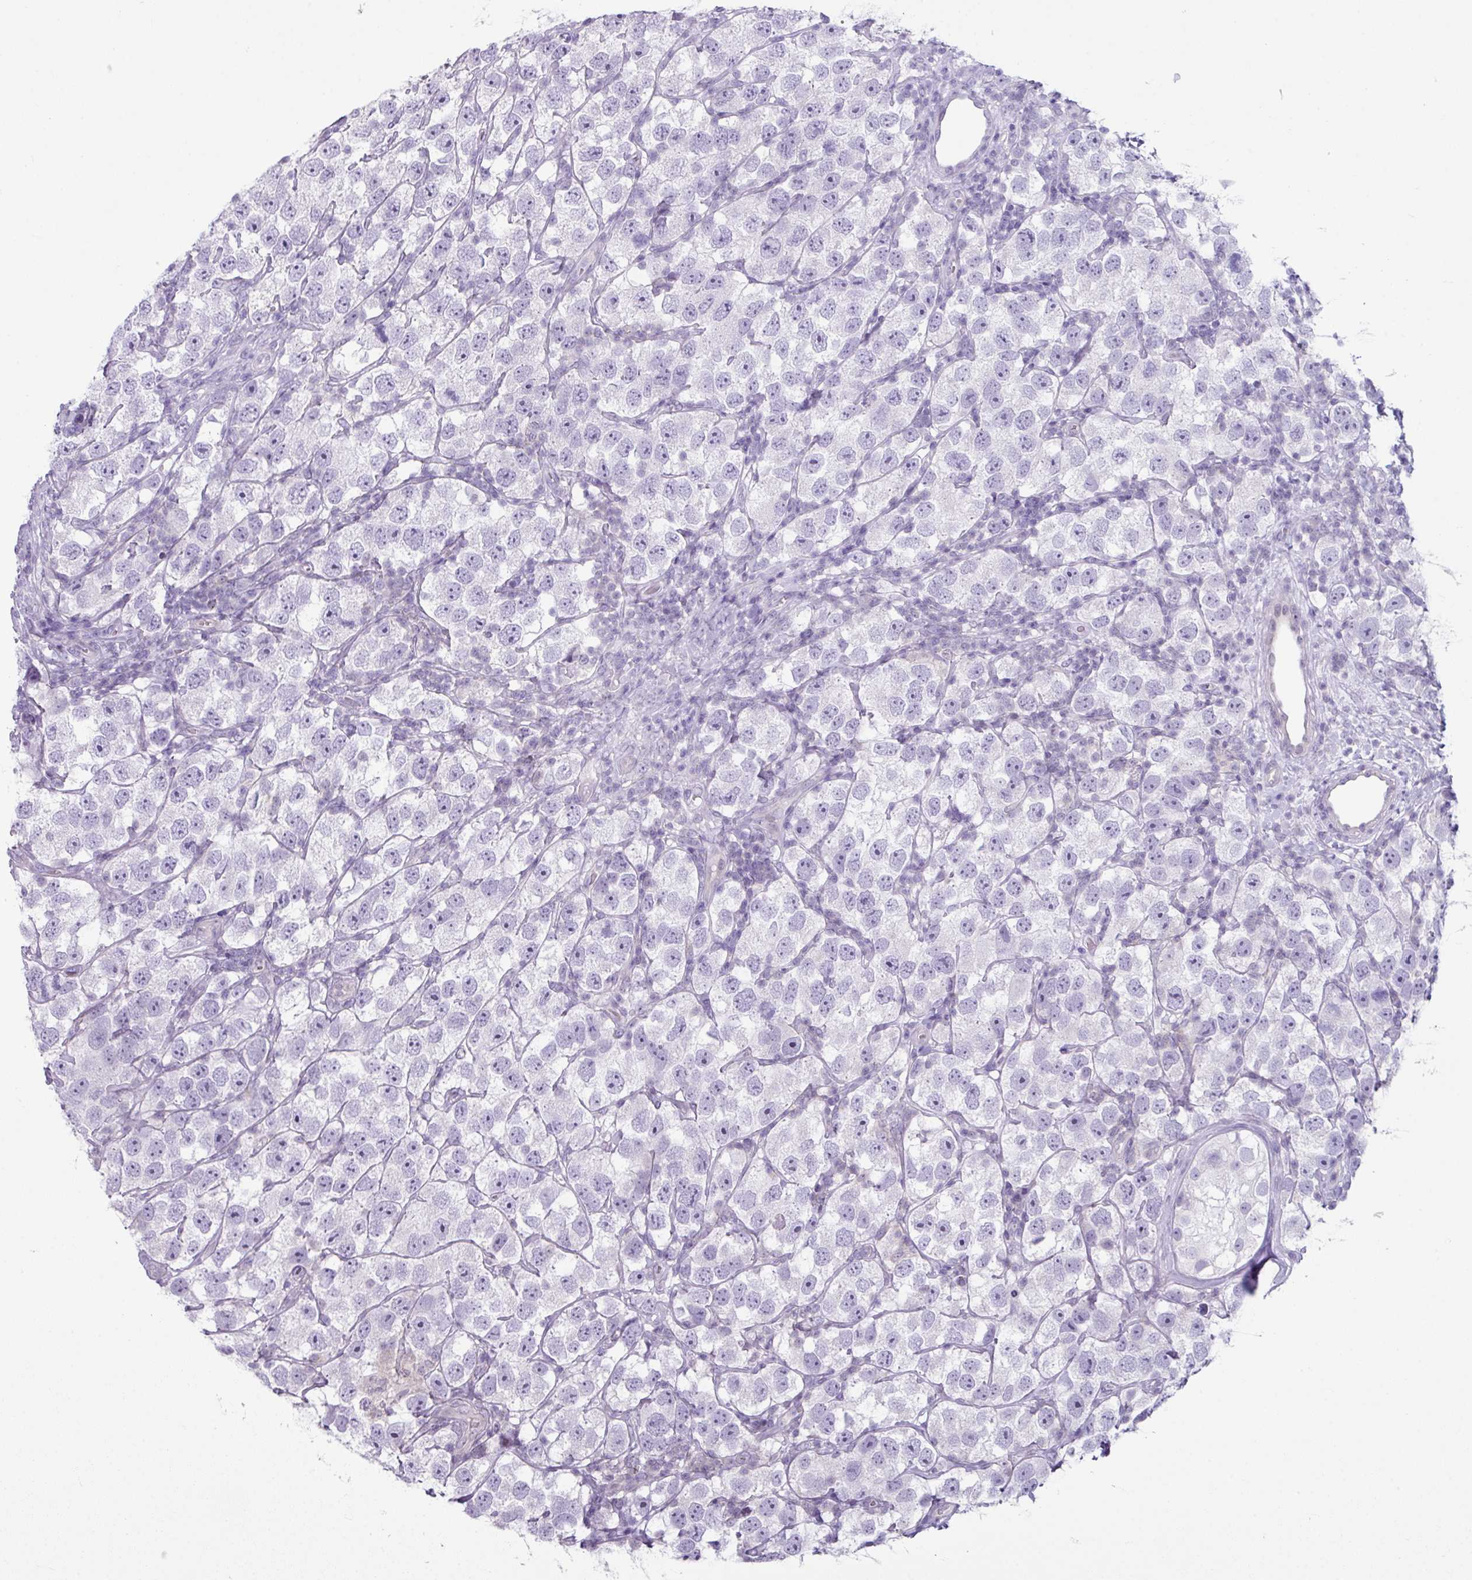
{"staining": {"intensity": "negative", "quantity": "none", "location": "none"}, "tissue": "testis cancer", "cell_type": "Tumor cells", "image_type": "cancer", "snomed": [{"axis": "morphology", "description": "Seminoma, NOS"}, {"axis": "topography", "description": "Testis"}], "caption": "A photomicrograph of testis seminoma stained for a protein exhibits no brown staining in tumor cells.", "gene": "STAT5A", "patient": {"sex": "male", "age": 26}}